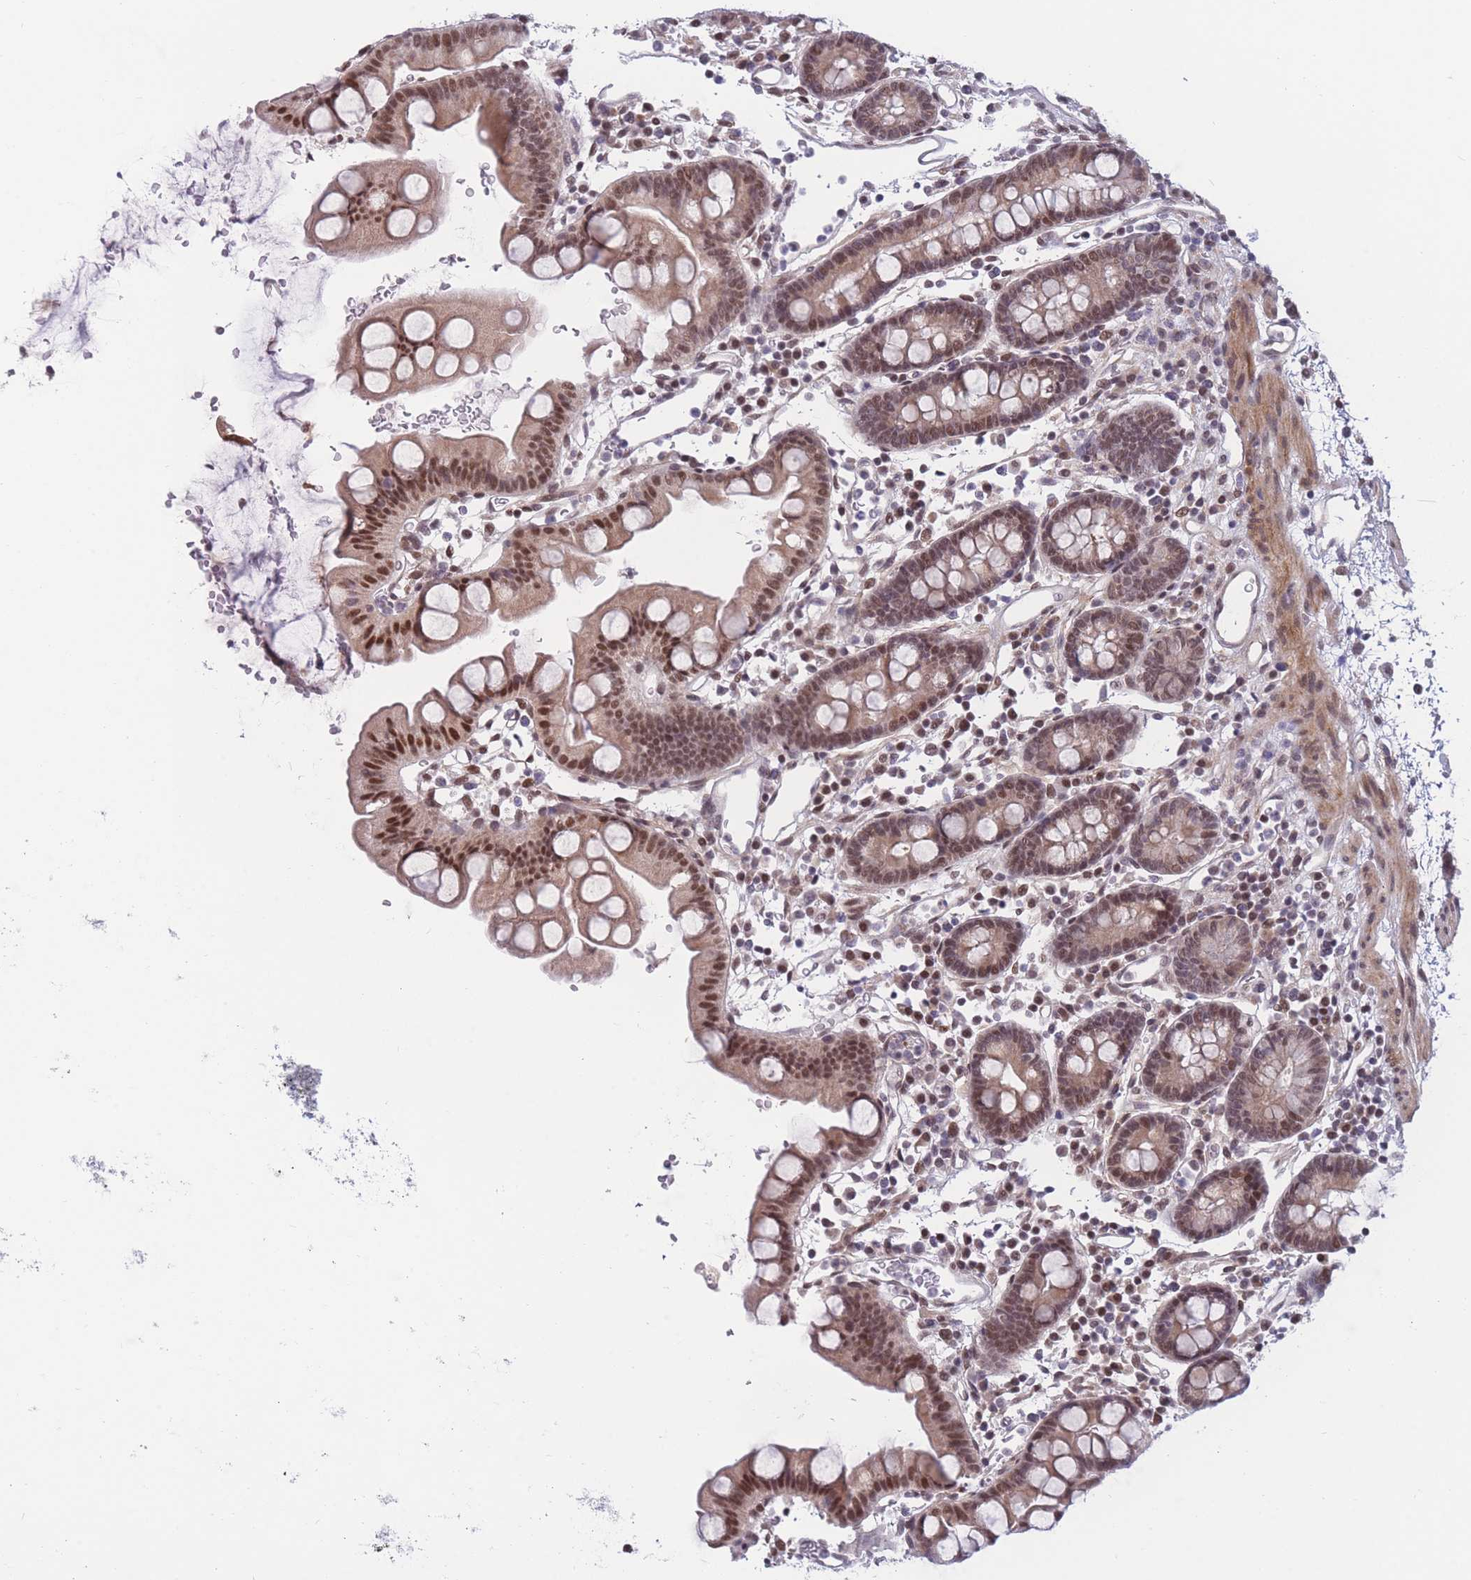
{"staining": {"intensity": "moderate", "quantity": "25%-75%", "location": "nuclear"}, "tissue": "small intestine", "cell_type": "Glandular cells", "image_type": "normal", "snomed": [{"axis": "morphology", "description": "Normal tissue, NOS"}, {"axis": "topography", "description": "Stomach, upper"}, {"axis": "topography", "description": "Stomach, lower"}, {"axis": "topography", "description": "Small intestine"}], "caption": "Protein positivity by immunohistochemistry exhibits moderate nuclear positivity in about 25%-75% of glandular cells in unremarkable small intestine.", "gene": "BCL9L", "patient": {"sex": "male", "age": 68}}